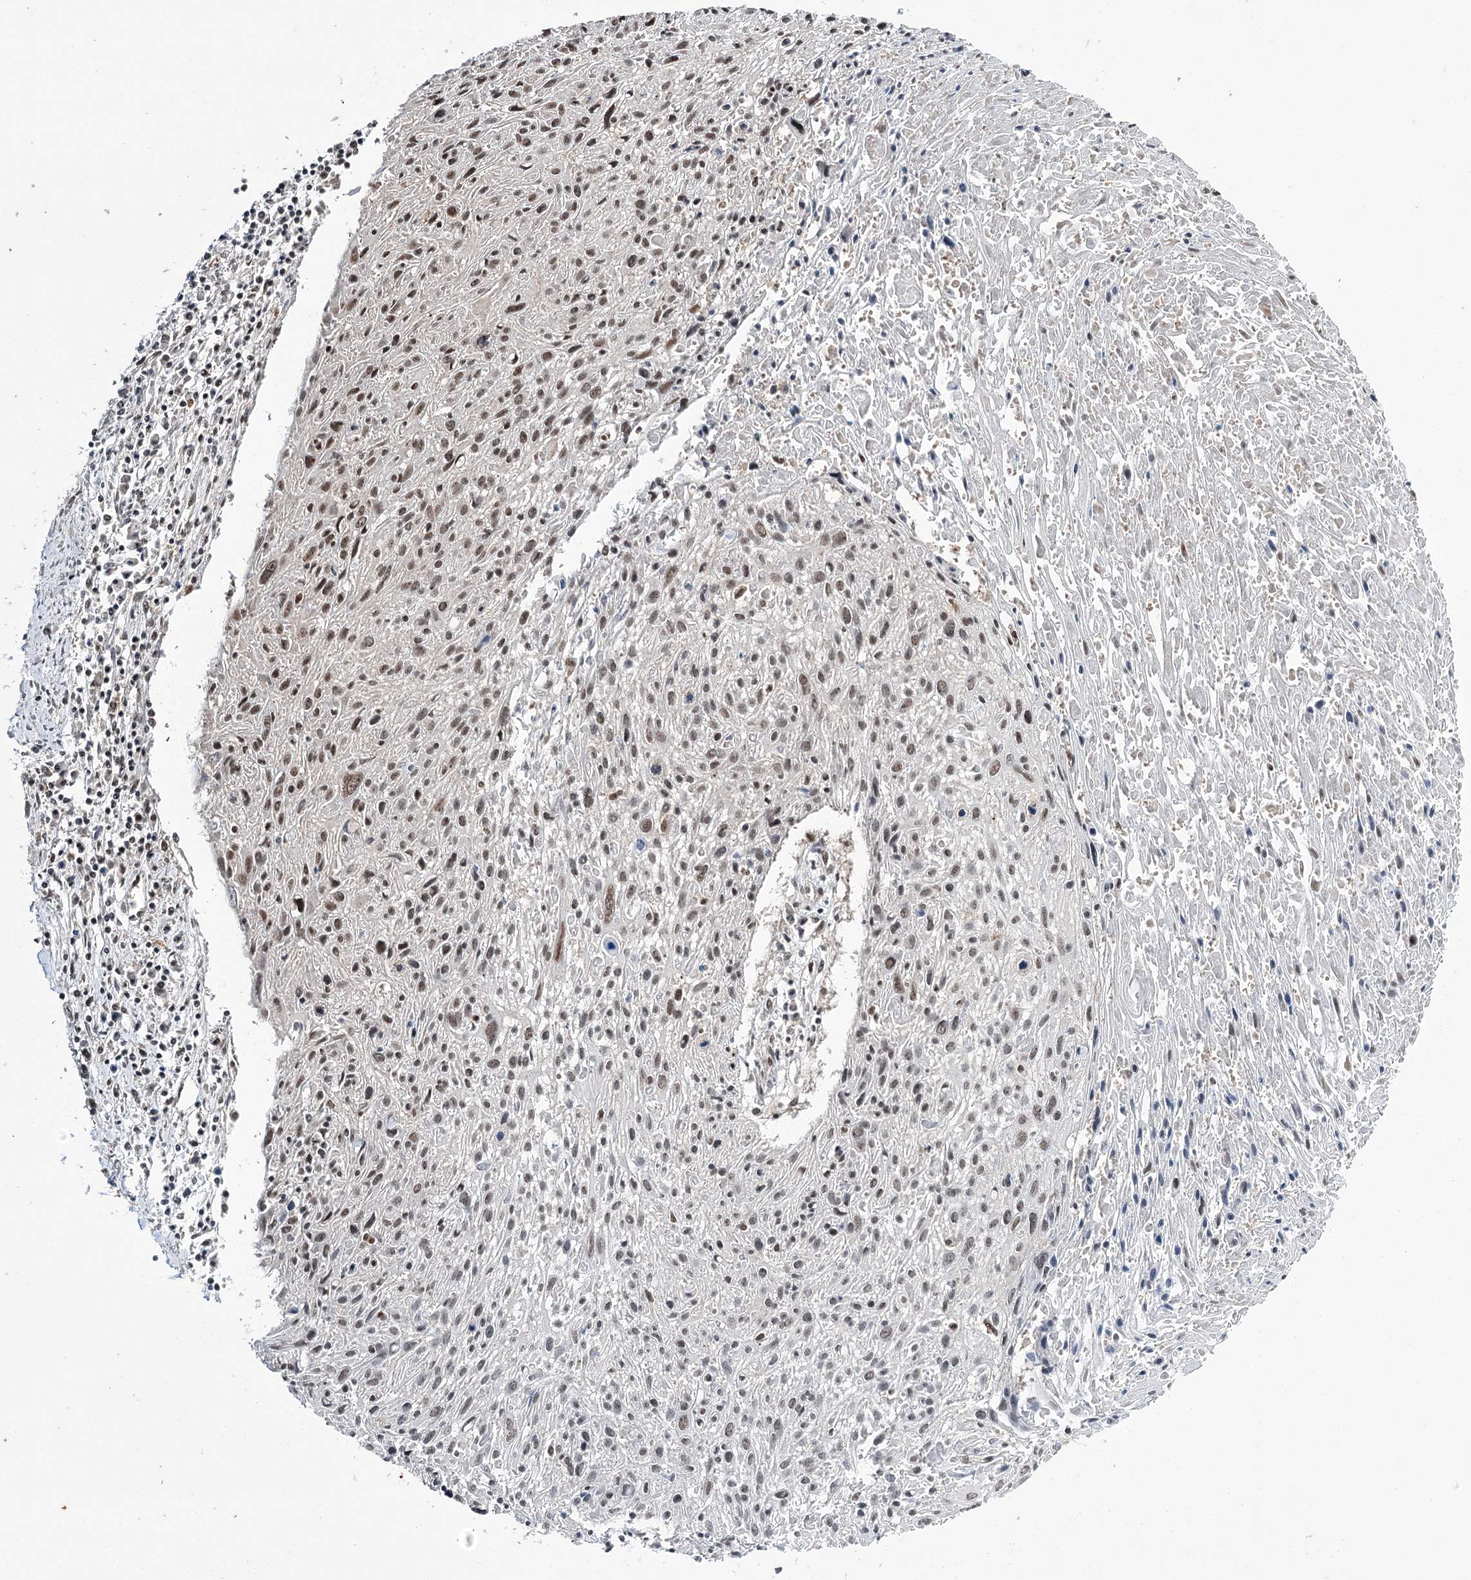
{"staining": {"intensity": "moderate", "quantity": "25%-75%", "location": "nuclear"}, "tissue": "cervical cancer", "cell_type": "Tumor cells", "image_type": "cancer", "snomed": [{"axis": "morphology", "description": "Squamous cell carcinoma, NOS"}, {"axis": "topography", "description": "Cervix"}], "caption": "The micrograph demonstrates staining of cervical cancer, revealing moderate nuclear protein expression (brown color) within tumor cells.", "gene": "ERCC3", "patient": {"sex": "female", "age": 51}}